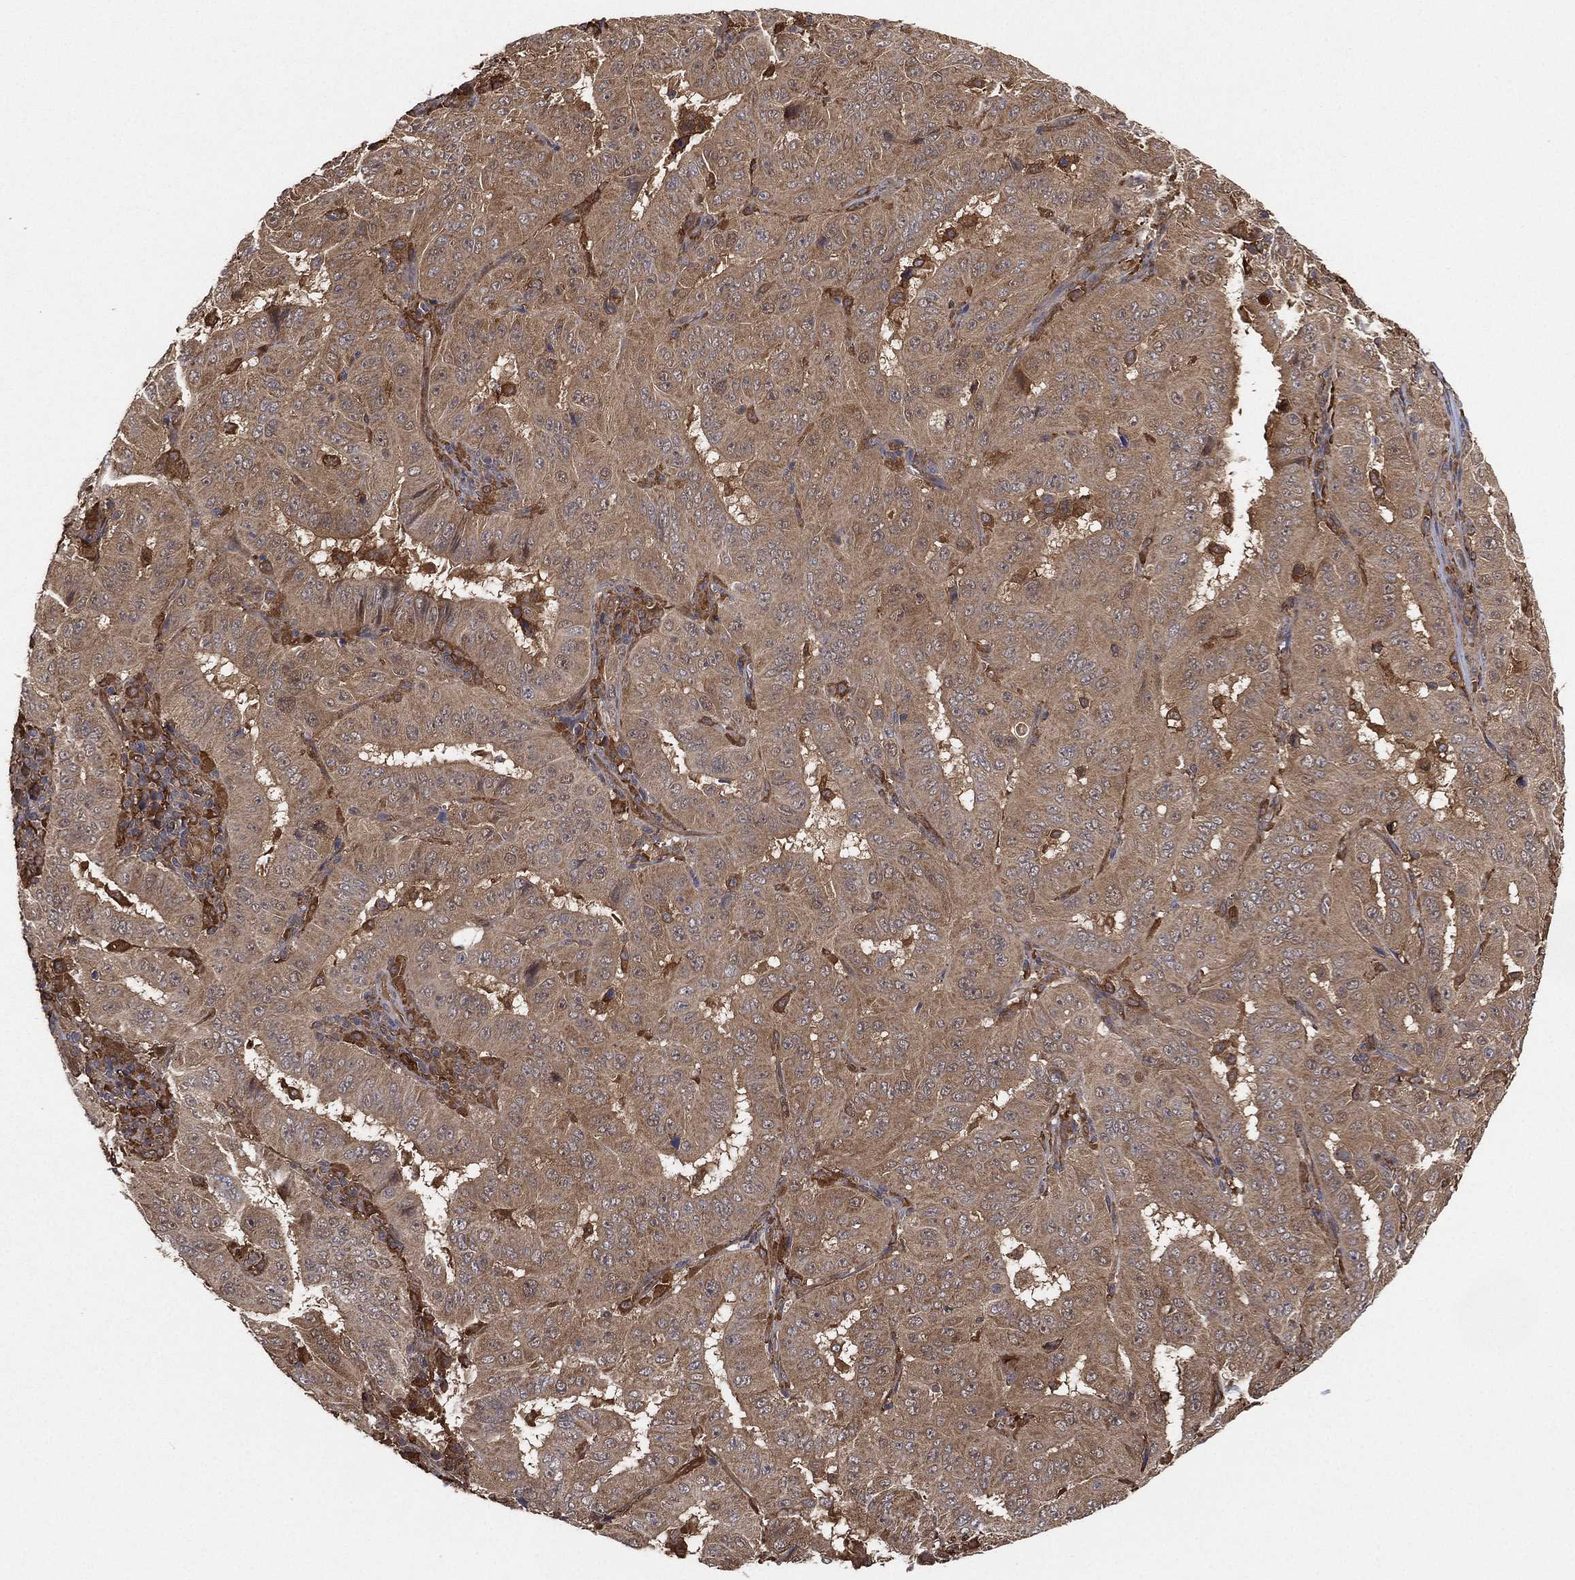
{"staining": {"intensity": "moderate", "quantity": ">75%", "location": "cytoplasmic/membranous"}, "tissue": "pancreatic cancer", "cell_type": "Tumor cells", "image_type": "cancer", "snomed": [{"axis": "morphology", "description": "Adenocarcinoma, NOS"}, {"axis": "topography", "description": "Pancreas"}], "caption": "About >75% of tumor cells in human adenocarcinoma (pancreatic) show moderate cytoplasmic/membranous protein expression as visualized by brown immunohistochemical staining.", "gene": "PSMG4", "patient": {"sex": "male", "age": 63}}